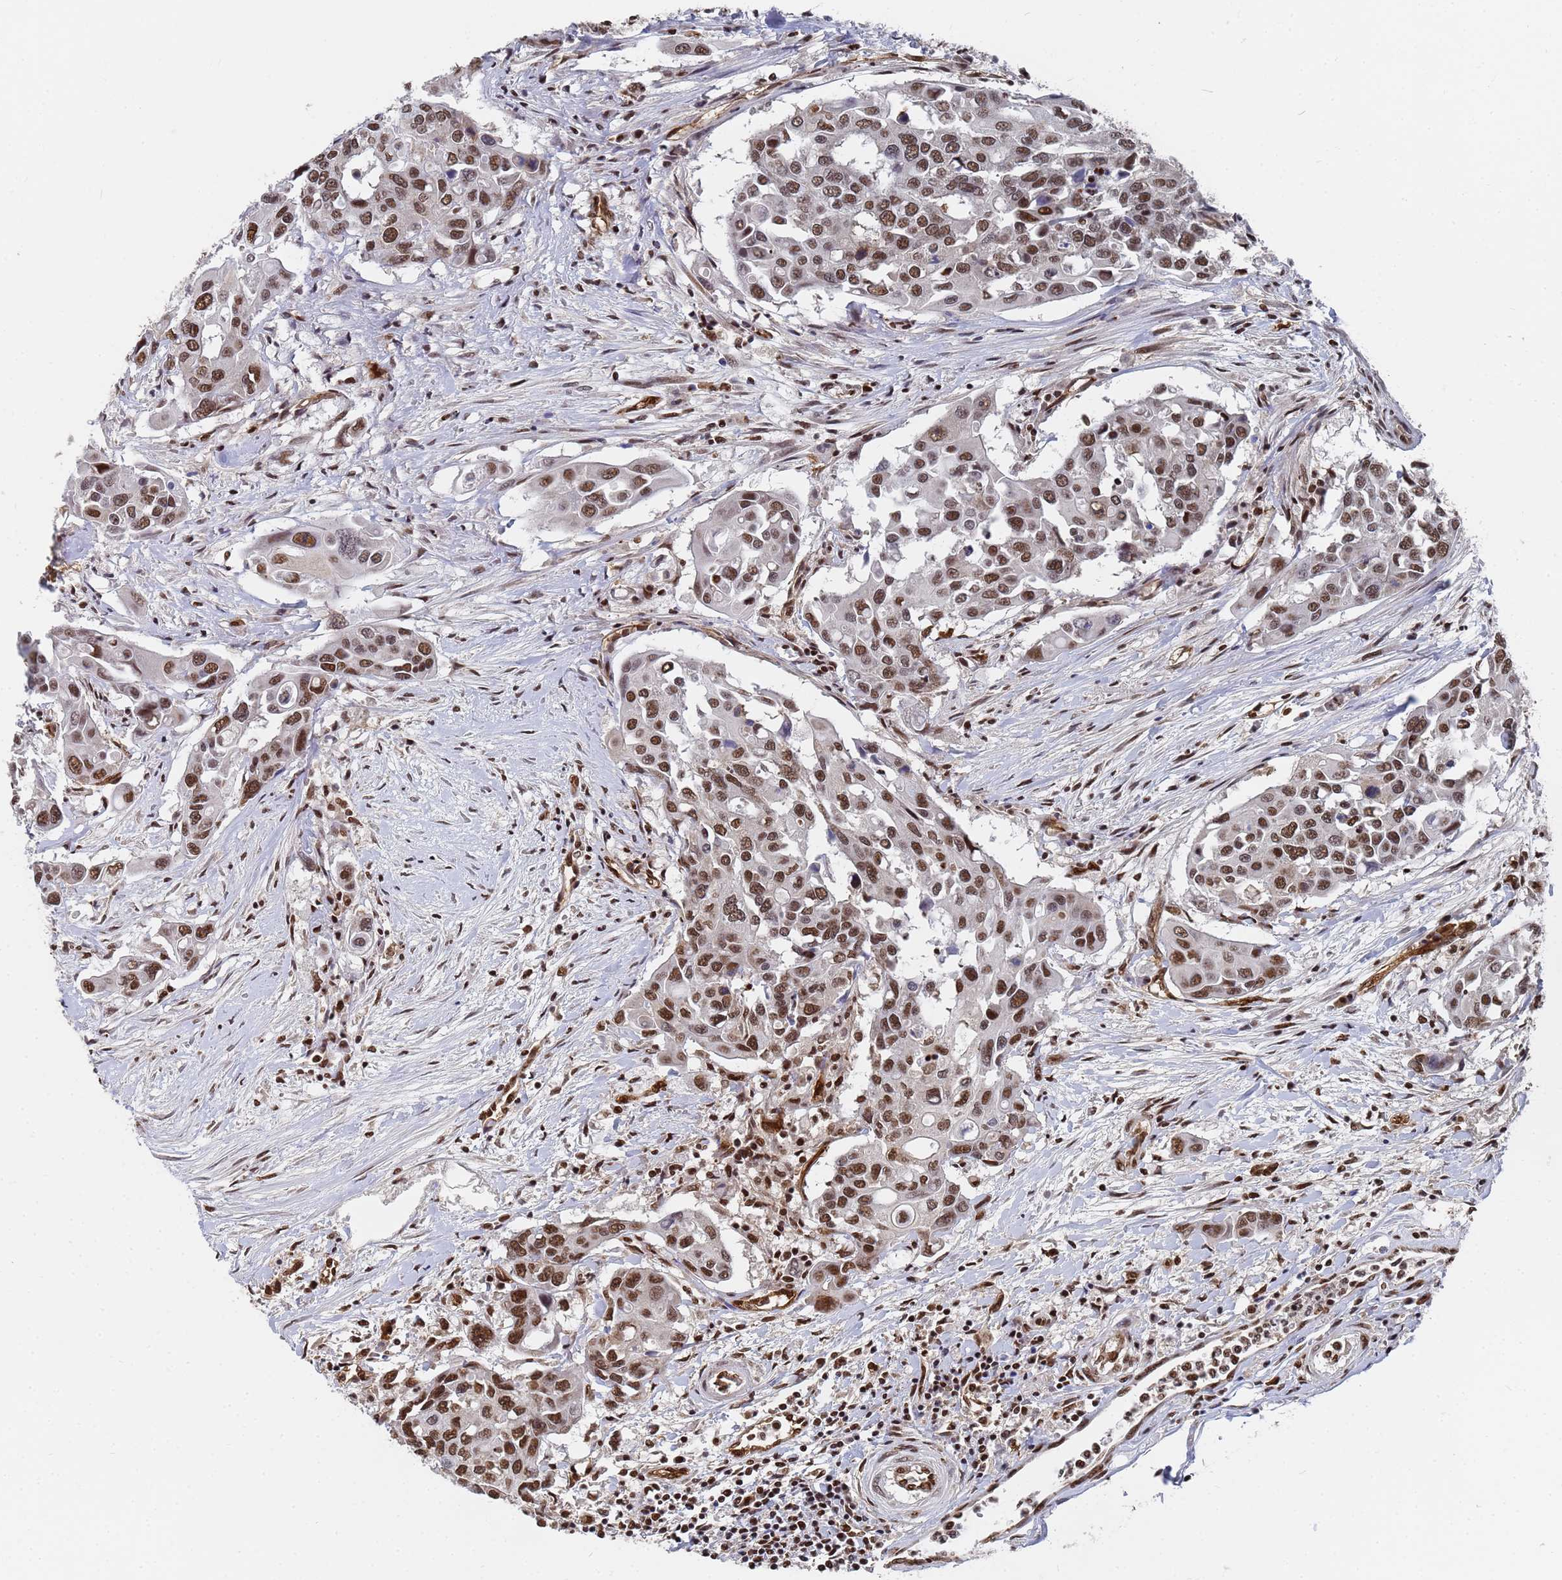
{"staining": {"intensity": "strong", "quantity": ">75%", "location": "nuclear"}, "tissue": "colorectal cancer", "cell_type": "Tumor cells", "image_type": "cancer", "snomed": [{"axis": "morphology", "description": "Adenocarcinoma, NOS"}, {"axis": "topography", "description": "Colon"}], "caption": "Immunohistochemical staining of colorectal cancer displays high levels of strong nuclear expression in about >75% of tumor cells.", "gene": "RAVER2", "patient": {"sex": "male", "age": 77}}